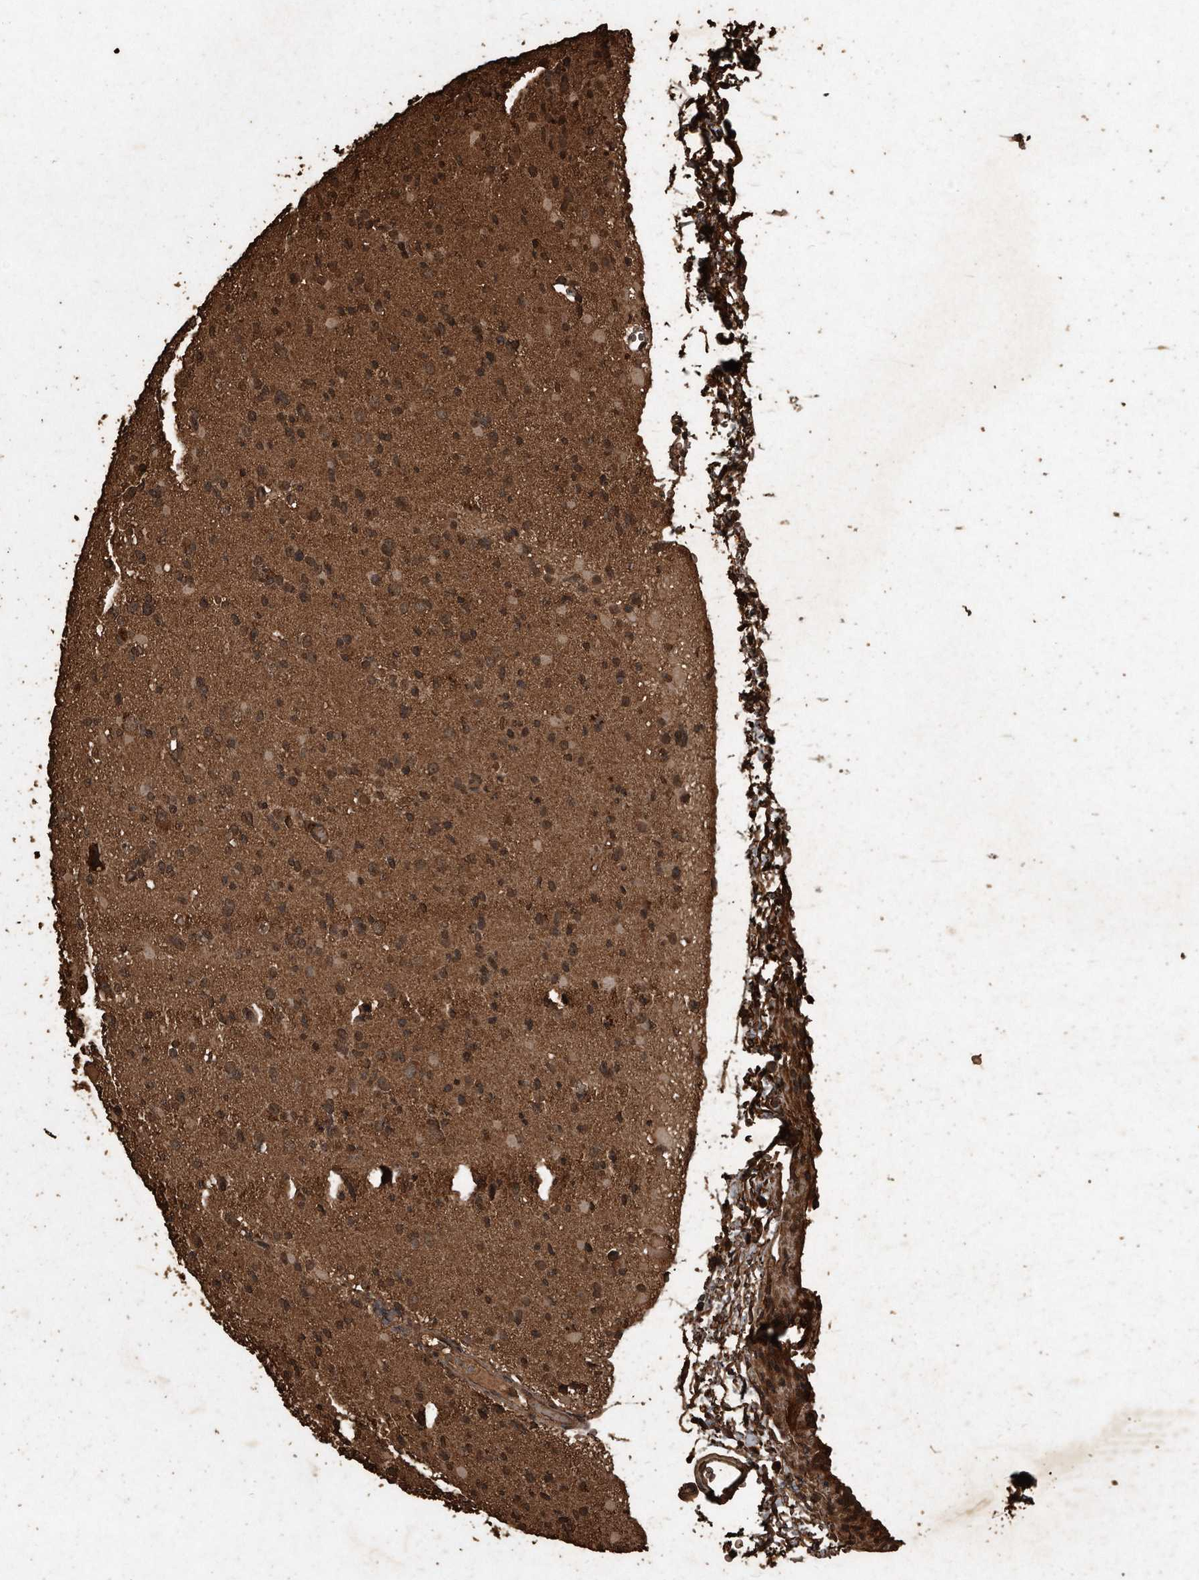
{"staining": {"intensity": "moderate", "quantity": ">75%", "location": "cytoplasmic/membranous,nuclear"}, "tissue": "glioma", "cell_type": "Tumor cells", "image_type": "cancer", "snomed": [{"axis": "morphology", "description": "Glioma, malignant, Low grade"}, {"axis": "topography", "description": "Brain"}], "caption": "An image of human glioma stained for a protein exhibits moderate cytoplasmic/membranous and nuclear brown staining in tumor cells.", "gene": "CFLAR", "patient": {"sex": "female", "age": 22}}